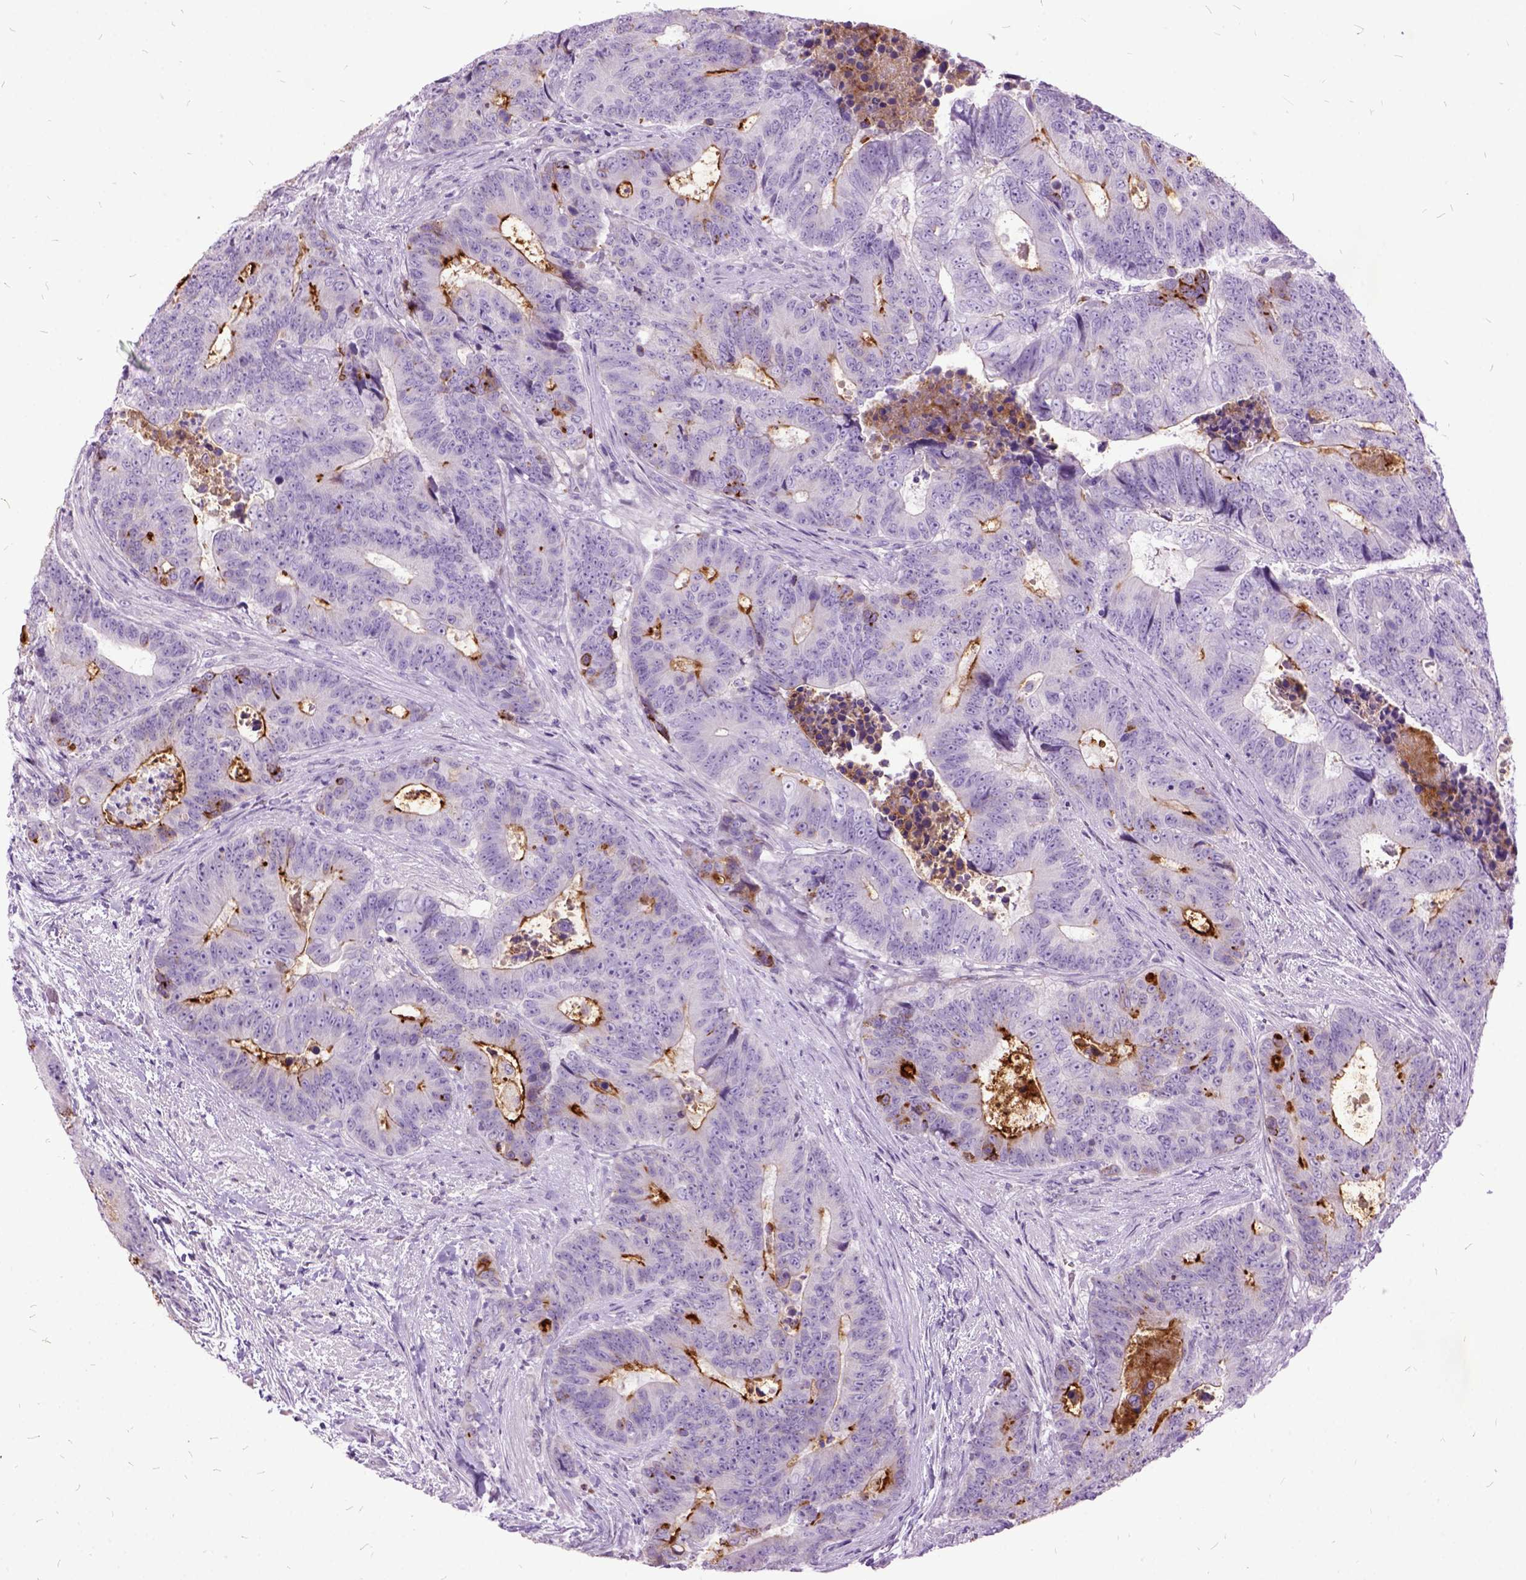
{"staining": {"intensity": "strong", "quantity": "<25%", "location": "cytoplasmic/membranous"}, "tissue": "colorectal cancer", "cell_type": "Tumor cells", "image_type": "cancer", "snomed": [{"axis": "morphology", "description": "Adenocarcinoma, NOS"}, {"axis": "topography", "description": "Colon"}], "caption": "Colorectal cancer (adenocarcinoma) stained with a brown dye demonstrates strong cytoplasmic/membranous positive positivity in about <25% of tumor cells.", "gene": "MME", "patient": {"sex": "female", "age": 48}}